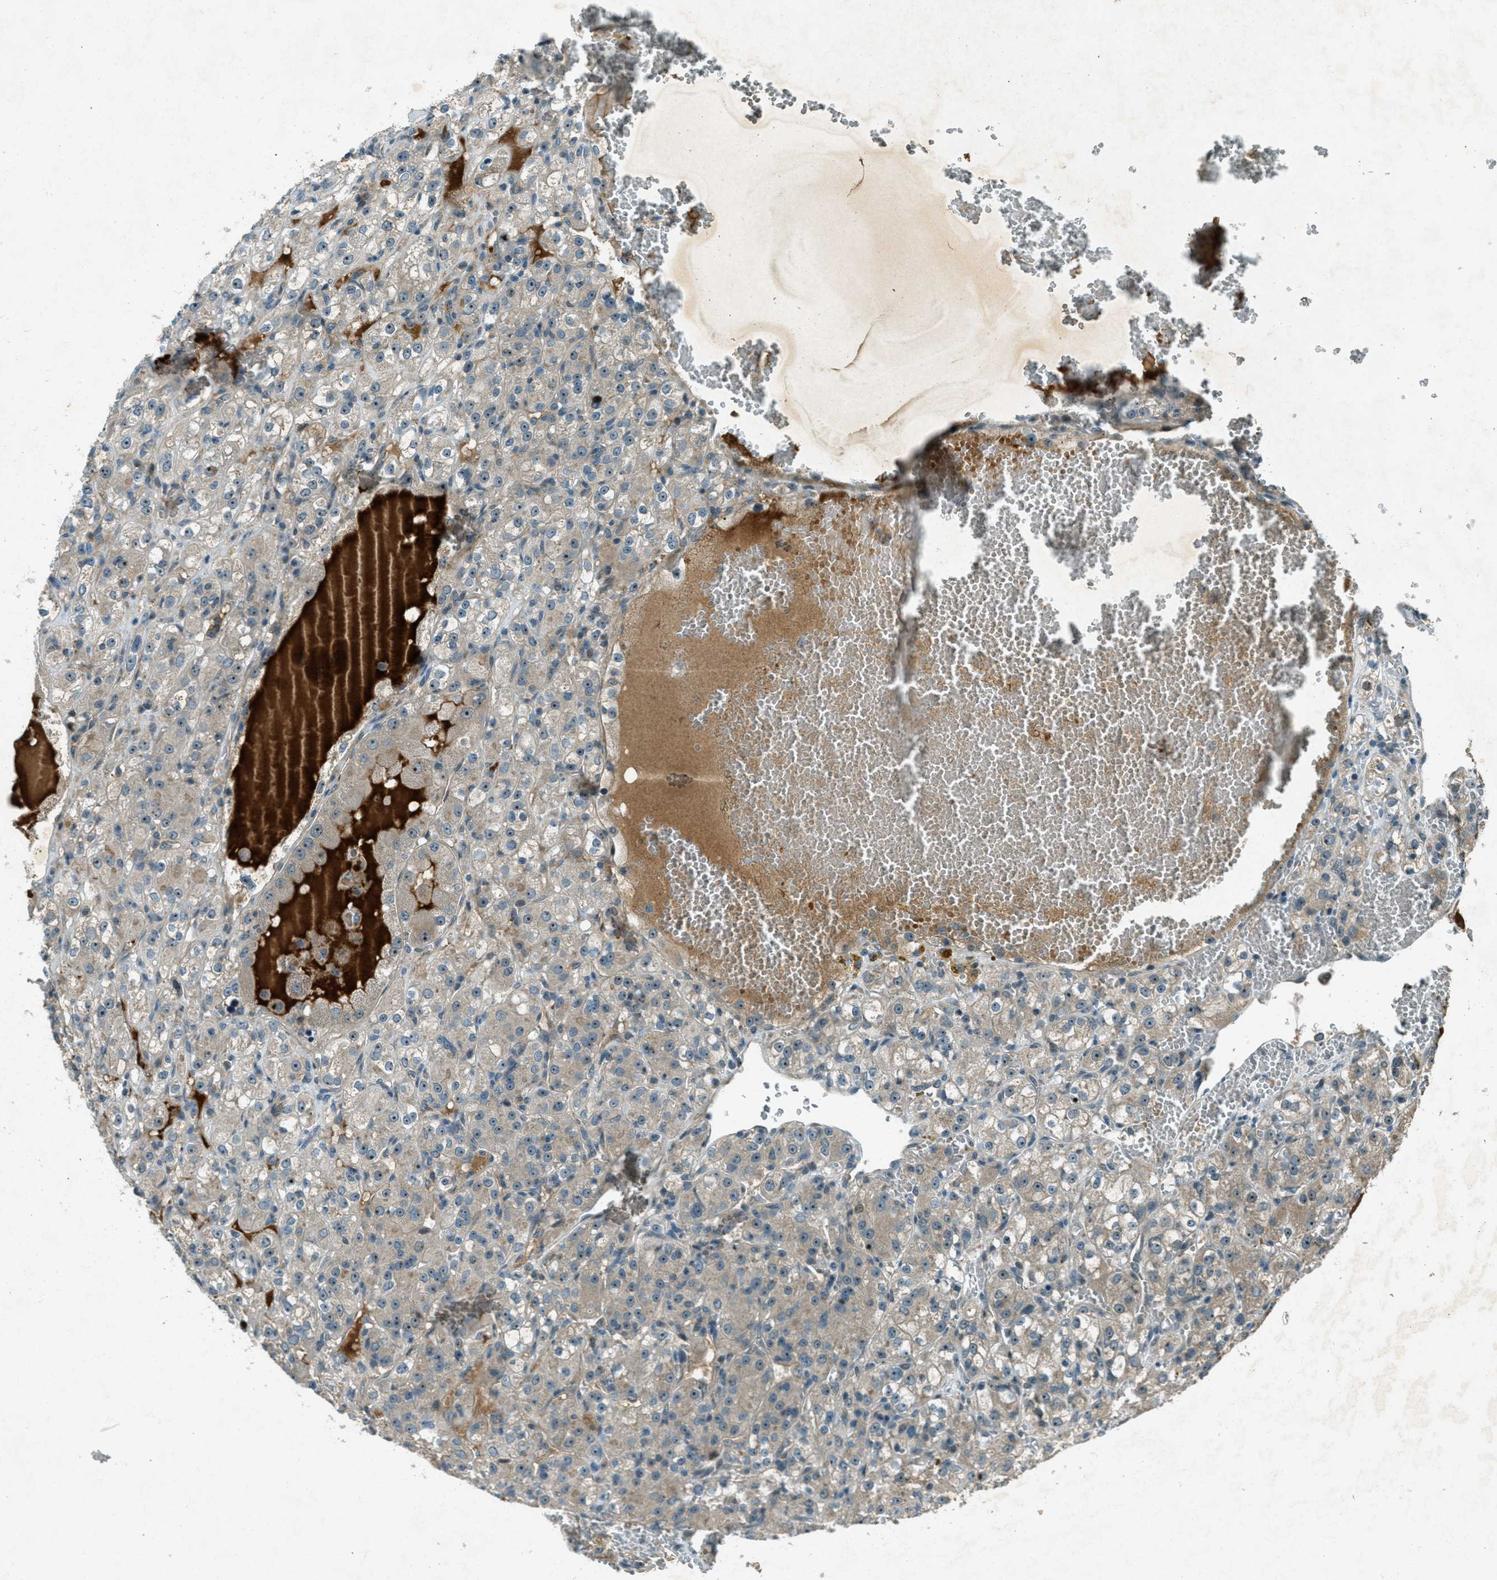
{"staining": {"intensity": "weak", "quantity": "25%-75%", "location": "nuclear"}, "tissue": "renal cancer", "cell_type": "Tumor cells", "image_type": "cancer", "snomed": [{"axis": "morphology", "description": "Normal tissue, NOS"}, {"axis": "morphology", "description": "Adenocarcinoma, NOS"}, {"axis": "topography", "description": "Kidney"}], "caption": "A histopathology image of human renal adenocarcinoma stained for a protein demonstrates weak nuclear brown staining in tumor cells.", "gene": "STK11", "patient": {"sex": "male", "age": 61}}